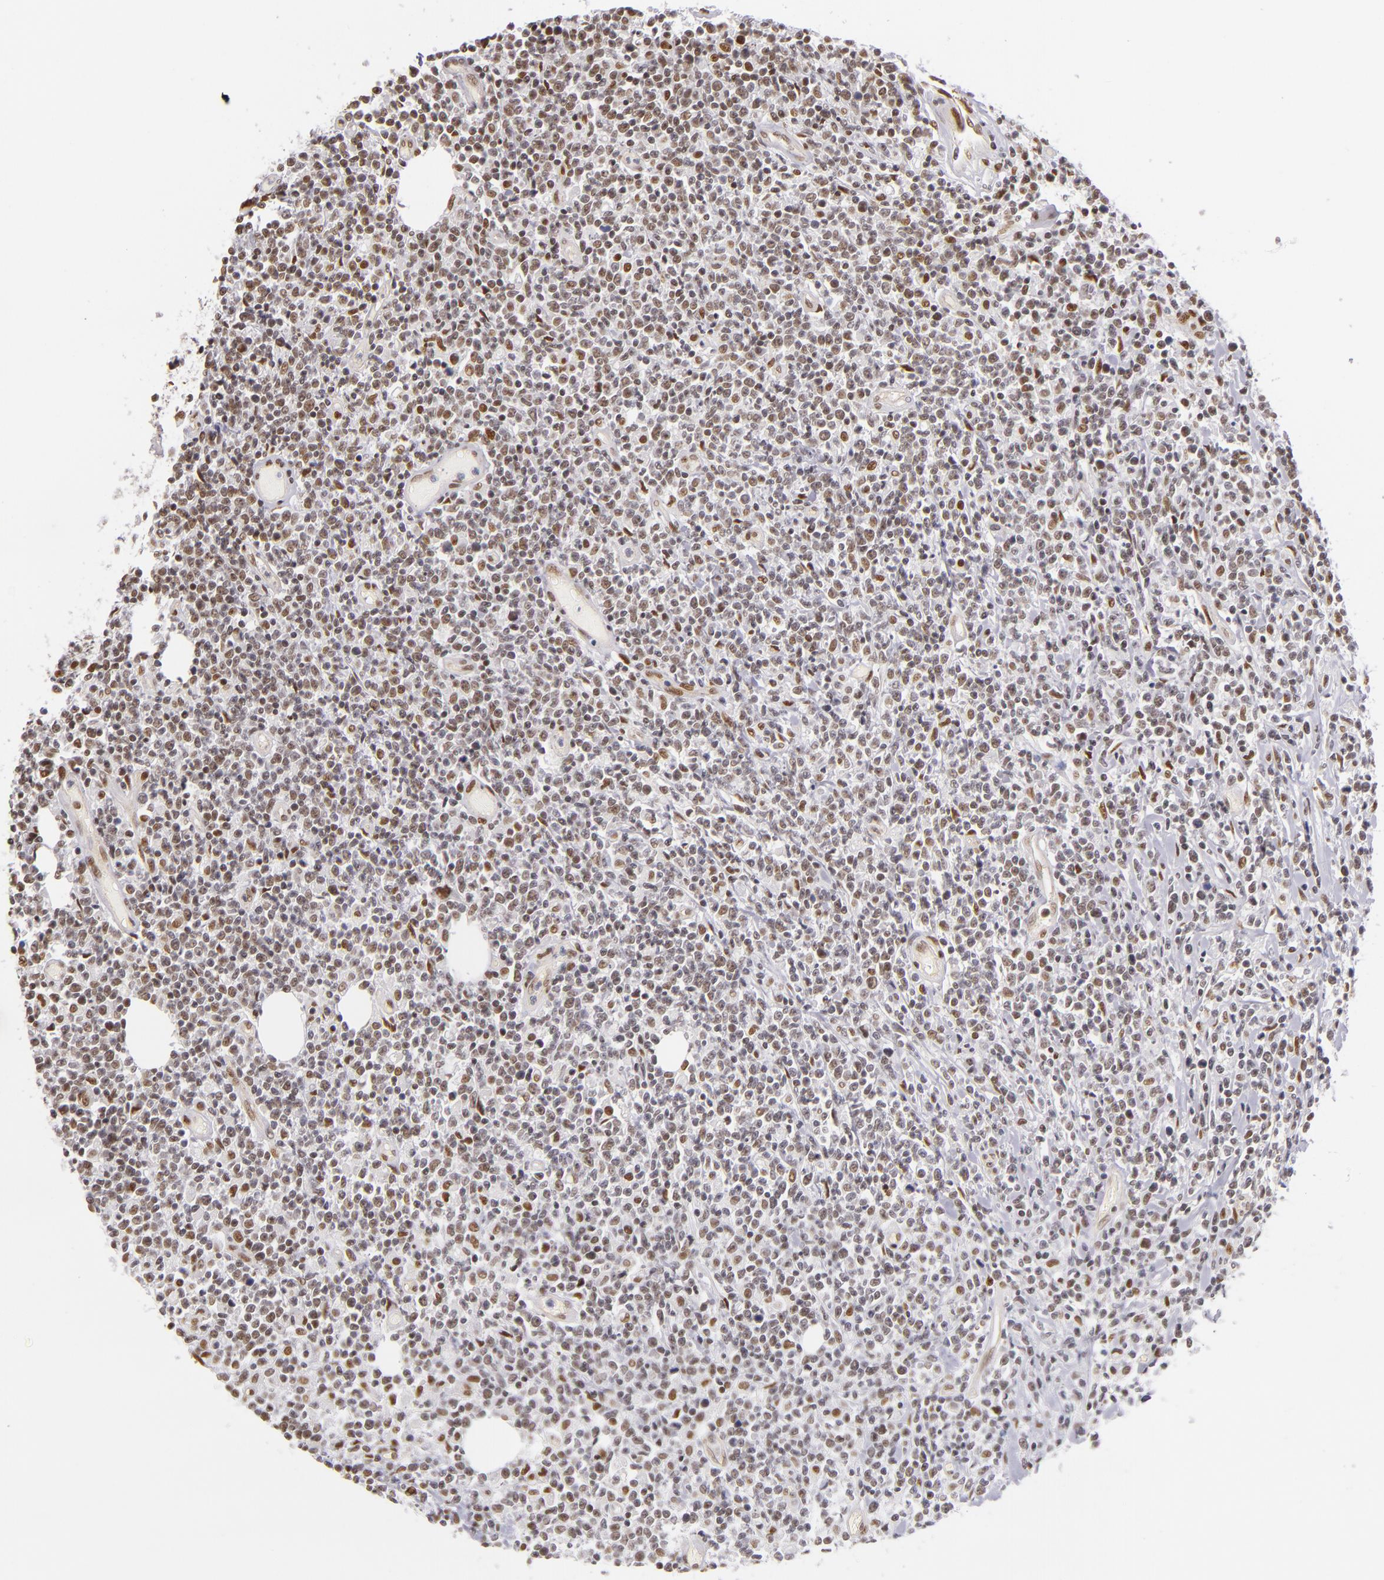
{"staining": {"intensity": "weak", "quantity": ">75%", "location": "nuclear"}, "tissue": "lymphoma", "cell_type": "Tumor cells", "image_type": "cancer", "snomed": [{"axis": "morphology", "description": "Malignant lymphoma, non-Hodgkin's type, High grade"}, {"axis": "topography", "description": "Colon"}], "caption": "Immunohistochemistry histopathology image of malignant lymphoma, non-Hodgkin's type (high-grade) stained for a protein (brown), which shows low levels of weak nuclear expression in approximately >75% of tumor cells.", "gene": "NCOR2", "patient": {"sex": "male", "age": 82}}